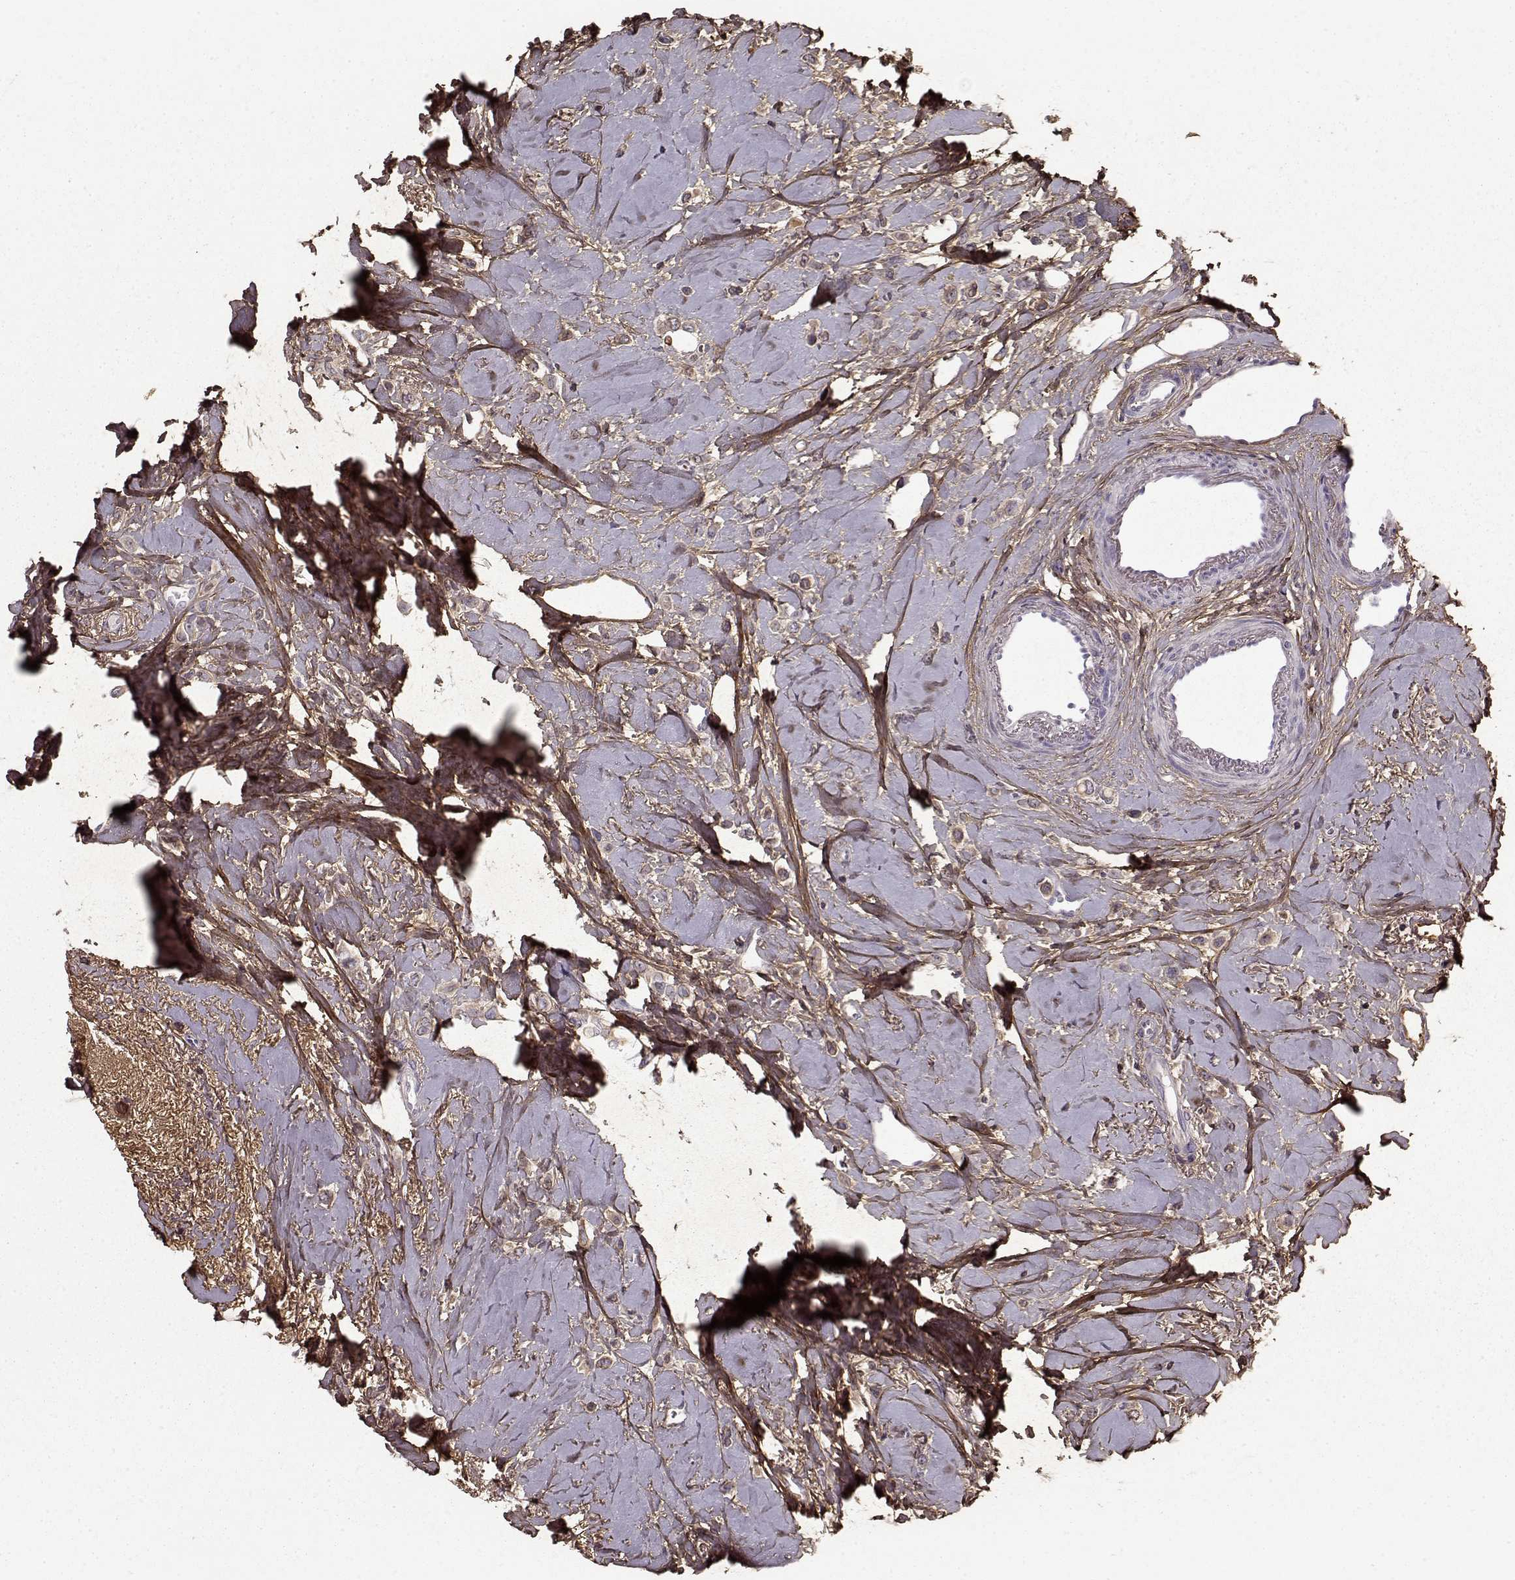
{"staining": {"intensity": "negative", "quantity": "none", "location": "none"}, "tissue": "breast cancer", "cell_type": "Tumor cells", "image_type": "cancer", "snomed": [{"axis": "morphology", "description": "Lobular carcinoma"}, {"axis": "topography", "description": "Breast"}], "caption": "Tumor cells are negative for brown protein staining in lobular carcinoma (breast).", "gene": "LUM", "patient": {"sex": "female", "age": 66}}